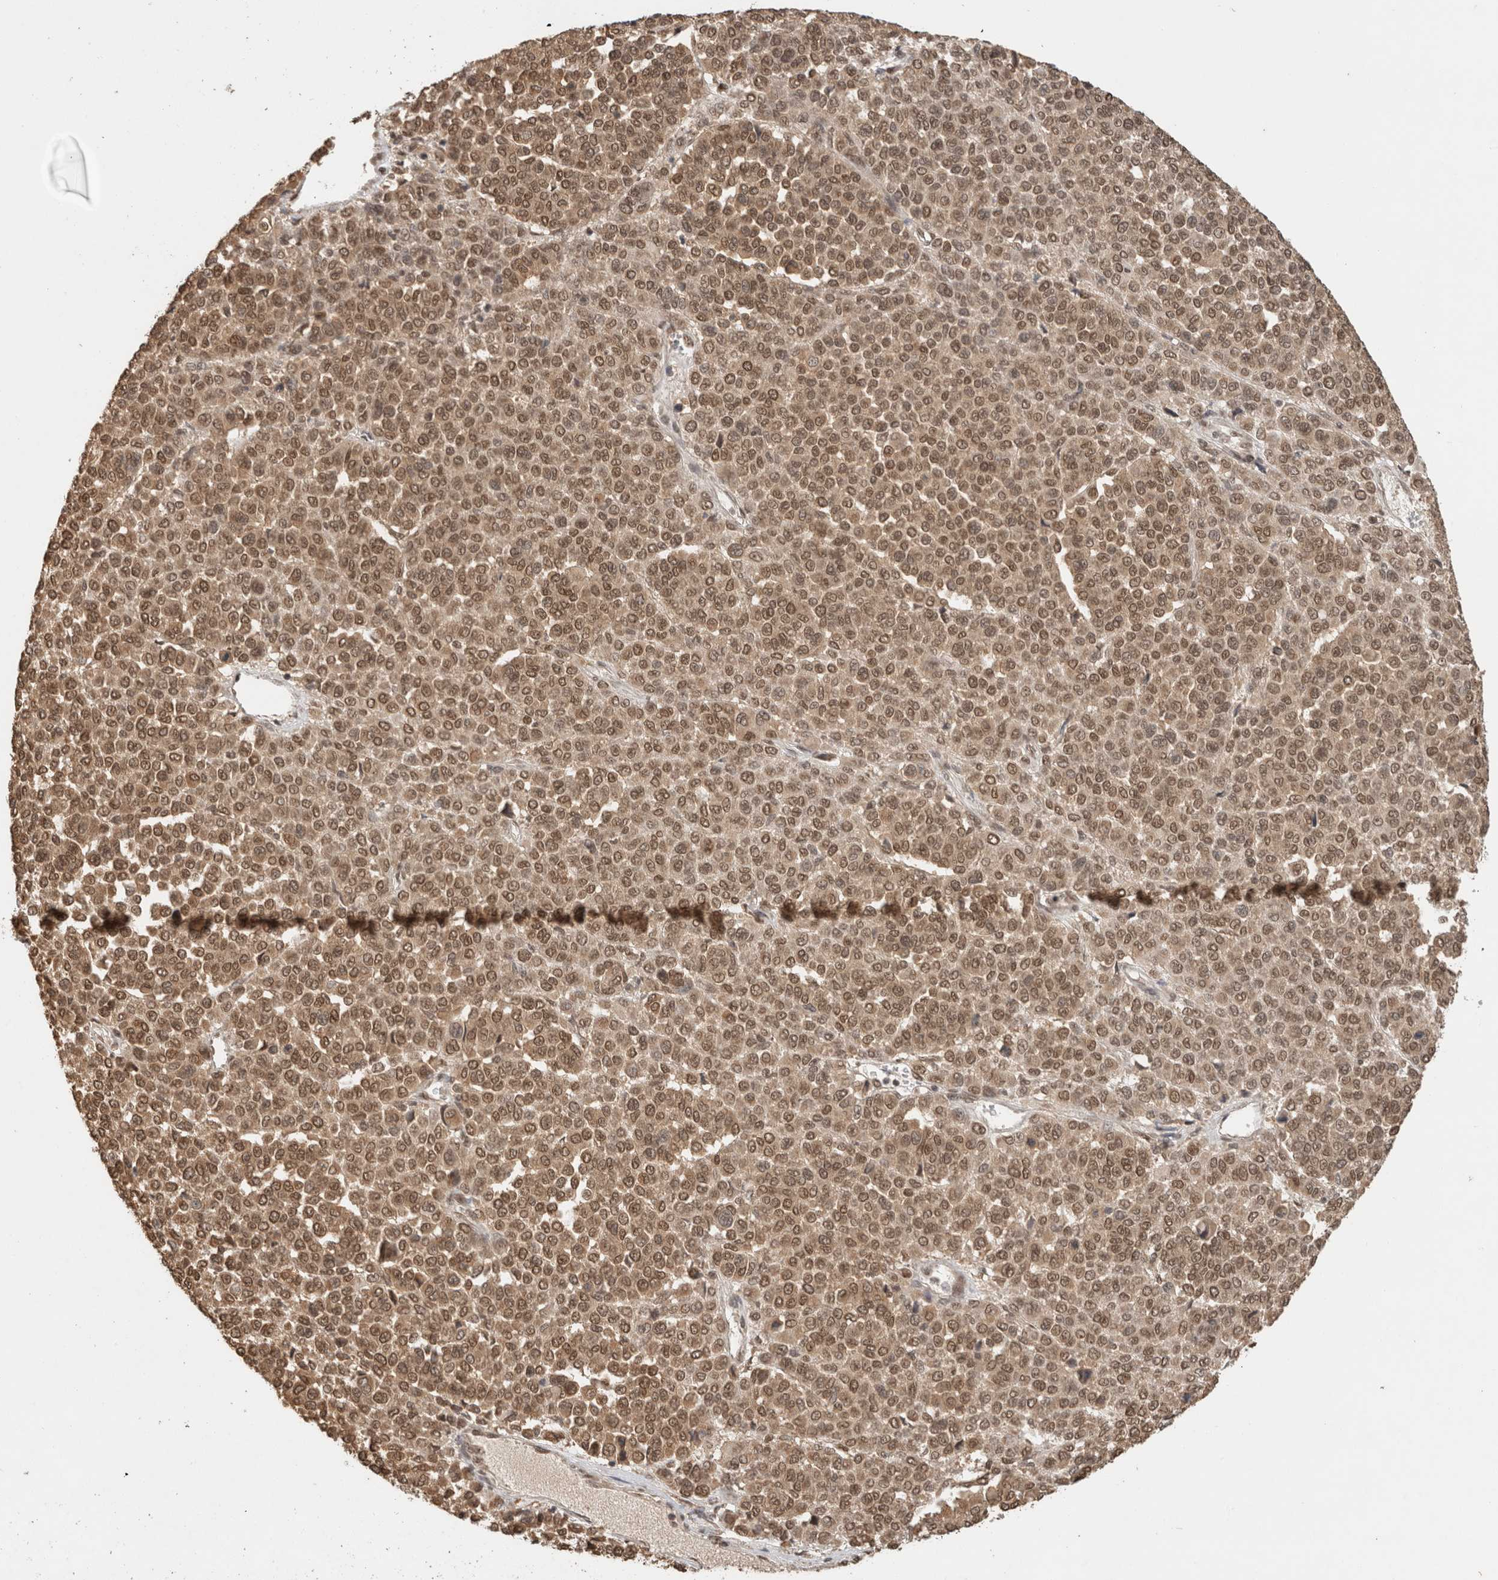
{"staining": {"intensity": "moderate", "quantity": ">75%", "location": "cytoplasmic/membranous,nuclear"}, "tissue": "melanoma", "cell_type": "Tumor cells", "image_type": "cancer", "snomed": [{"axis": "morphology", "description": "Malignant melanoma, Metastatic site"}, {"axis": "topography", "description": "Pancreas"}], "caption": "Immunohistochemical staining of malignant melanoma (metastatic site) demonstrates moderate cytoplasmic/membranous and nuclear protein staining in approximately >75% of tumor cells. (brown staining indicates protein expression, while blue staining denotes nuclei).", "gene": "C1orf21", "patient": {"sex": "female", "age": 30}}